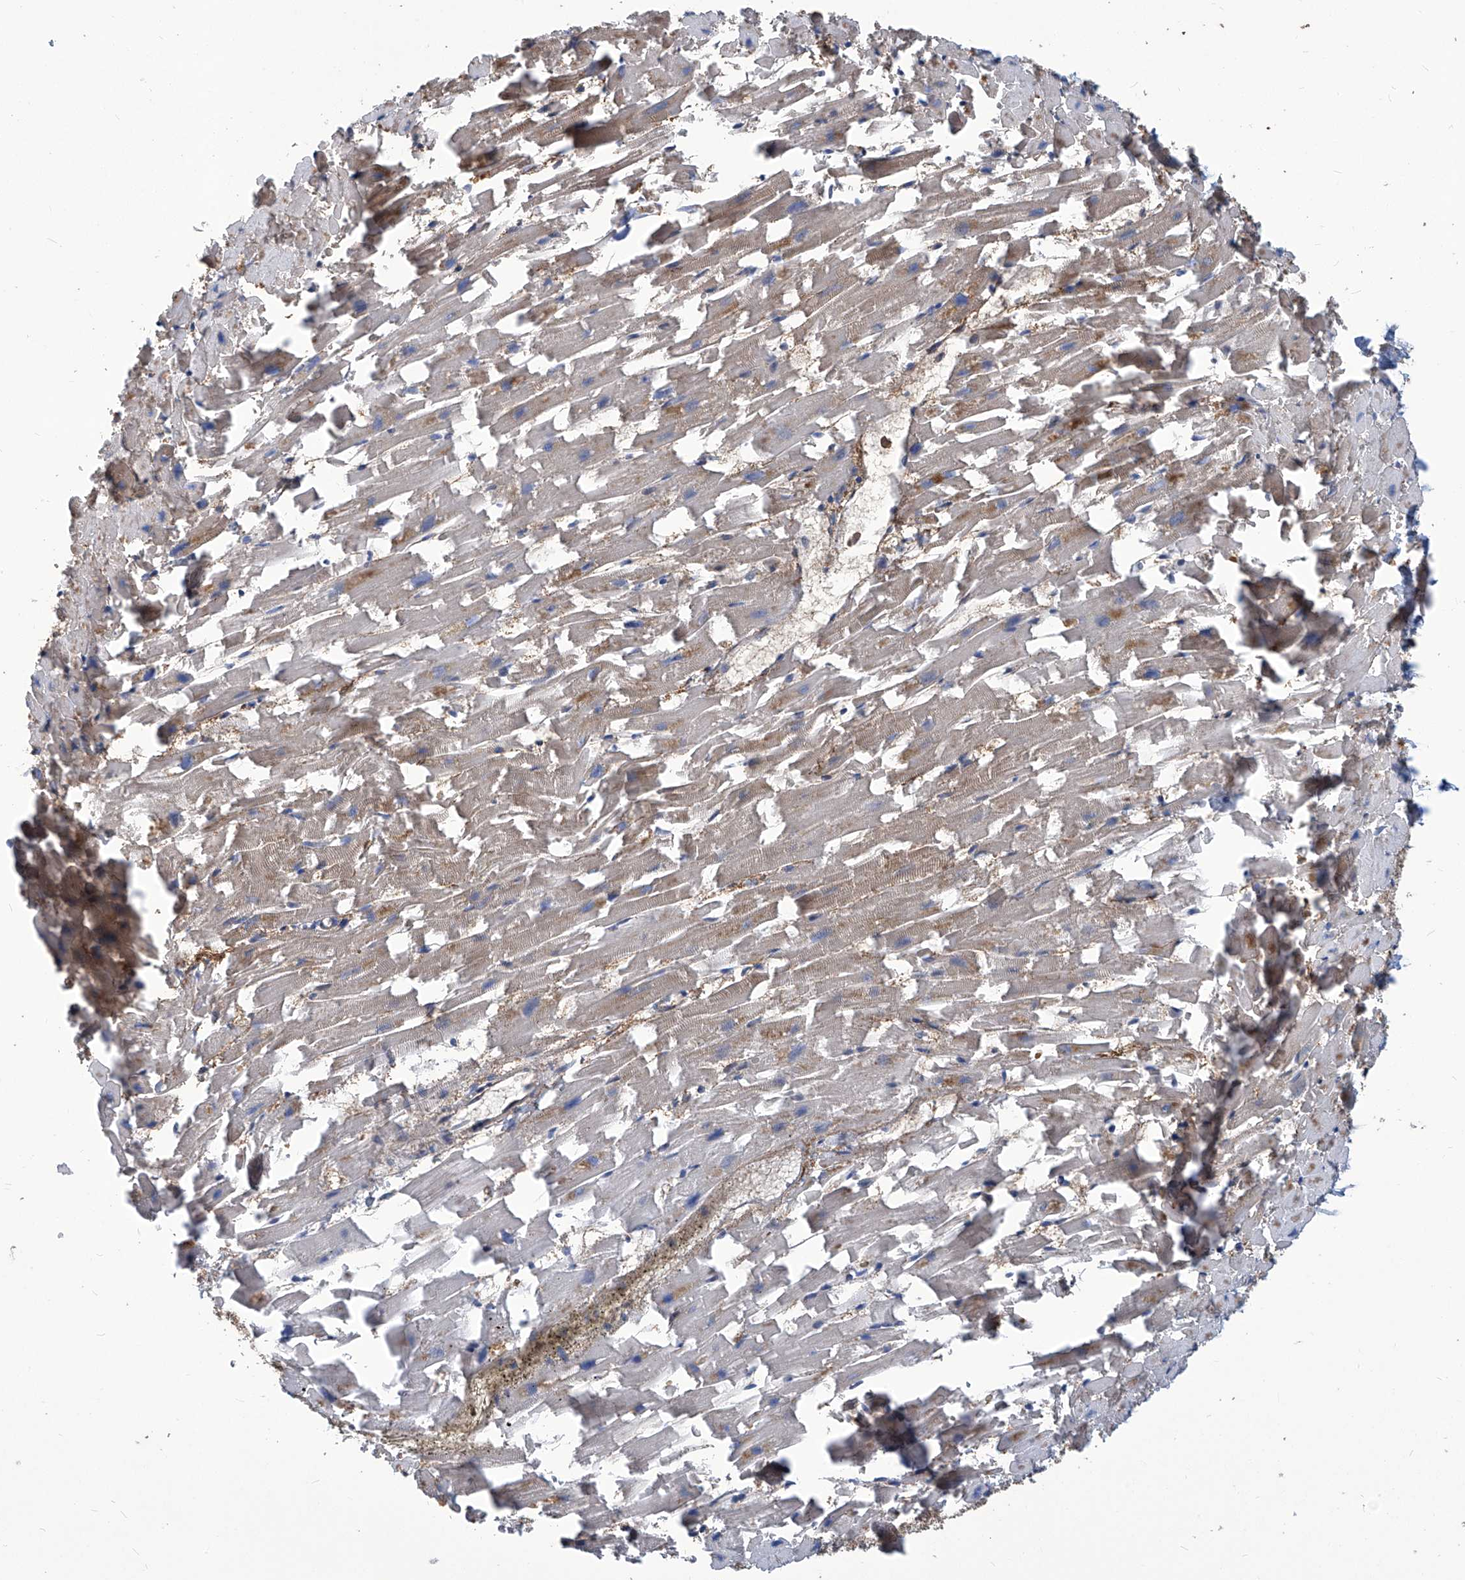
{"staining": {"intensity": "moderate", "quantity": "25%-75%", "location": "cytoplasmic/membranous,nuclear"}, "tissue": "heart muscle", "cell_type": "Cardiomyocytes", "image_type": "normal", "snomed": [{"axis": "morphology", "description": "Normal tissue, NOS"}, {"axis": "topography", "description": "Heart"}], "caption": "Immunohistochemical staining of unremarkable heart muscle displays 25%-75% levels of moderate cytoplasmic/membranous,nuclear protein expression in about 25%-75% of cardiomyocytes.", "gene": "PSMB1", "patient": {"sex": "female", "age": 64}}